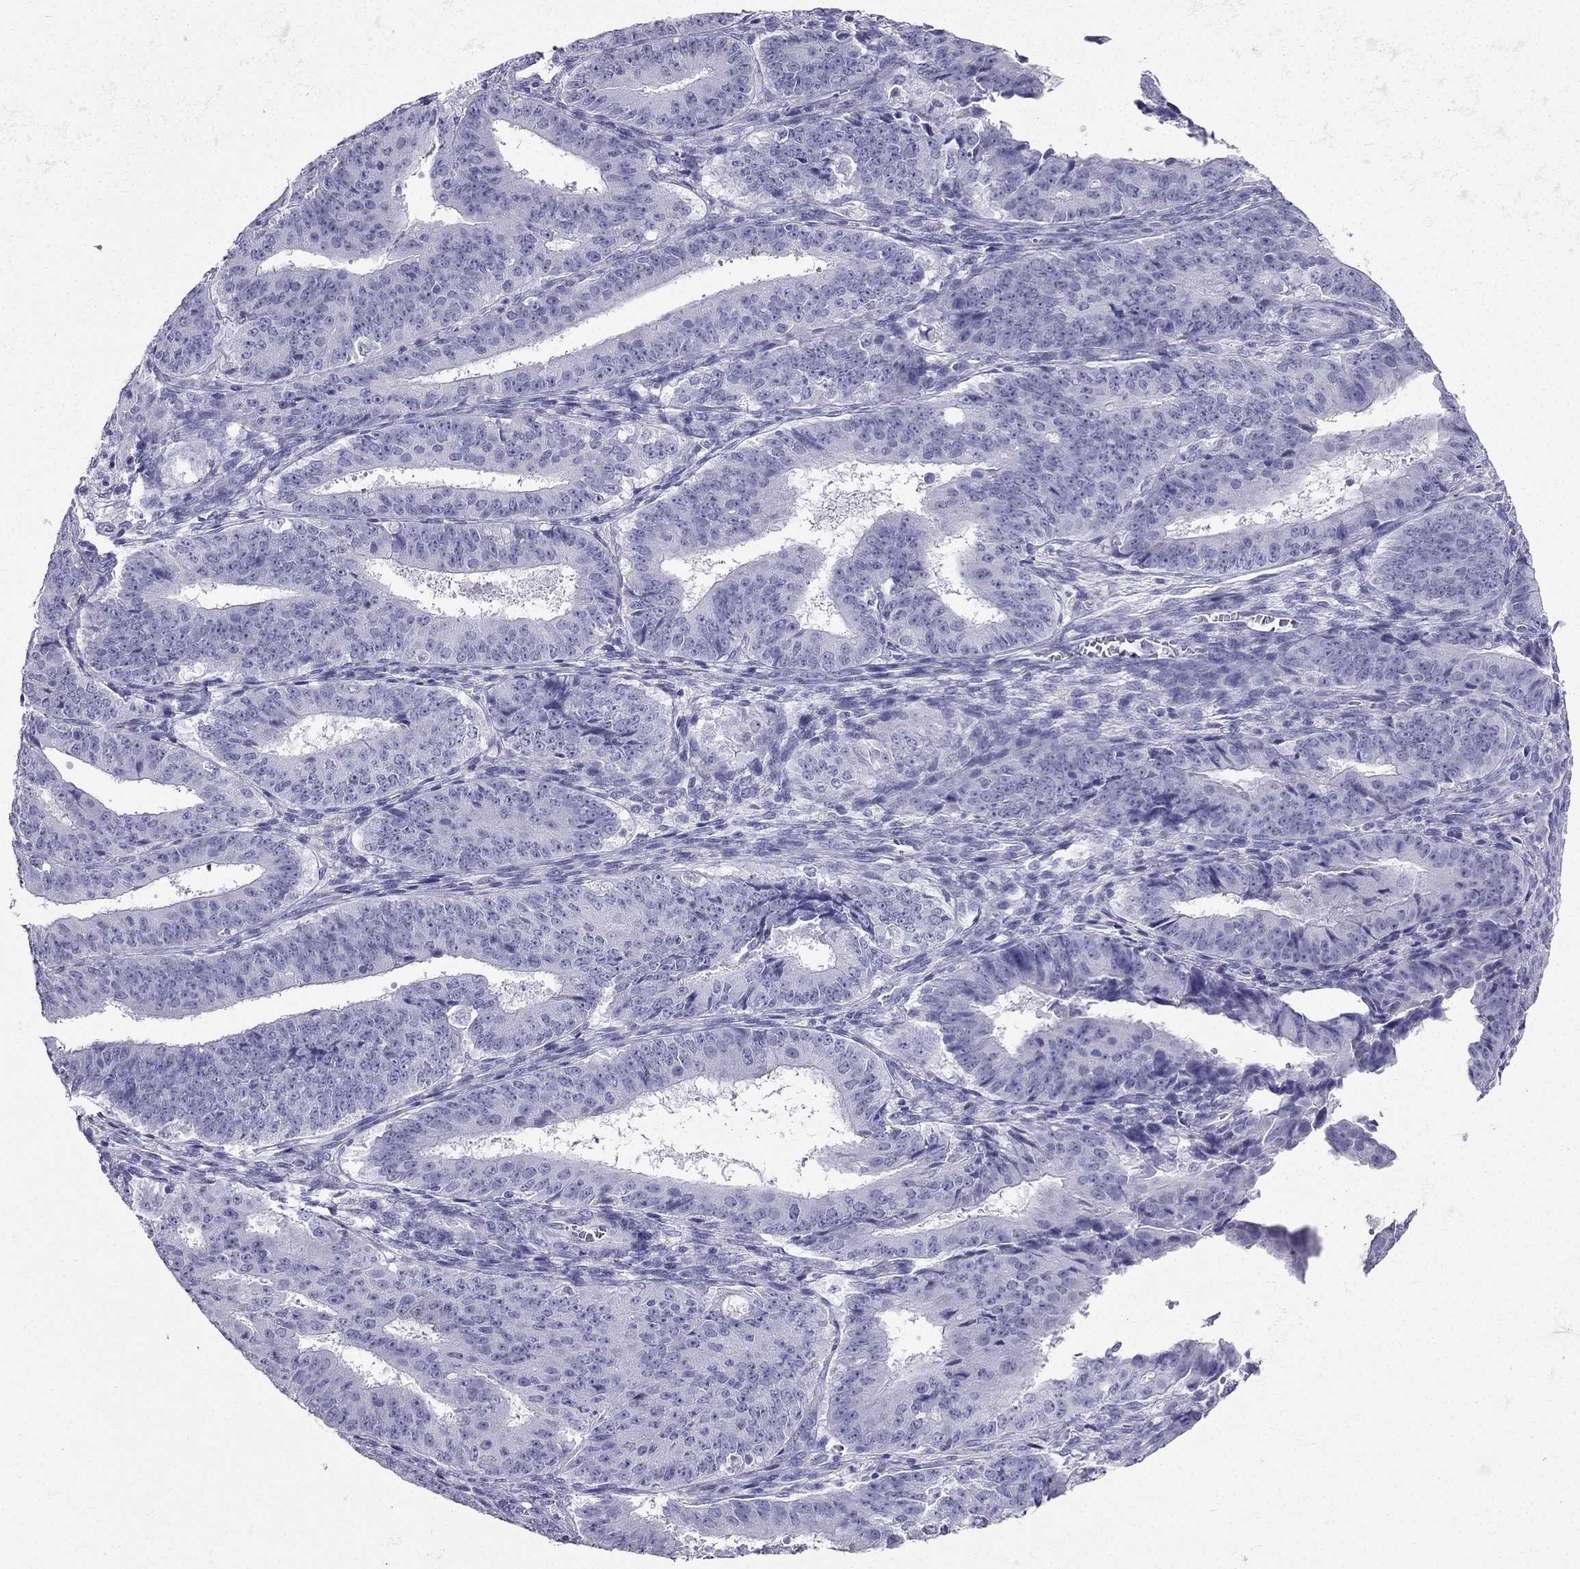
{"staining": {"intensity": "negative", "quantity": "none", "location": "none"}, "tissue": "ovarian cancer", "cell_type": "Tumor cells", "image_type": "cancer", "snomed": [{"axis": "morphology", "description": "Carcinoma, endometroid"}, {"axis": "topography", "description": "Ovary"}], "caption": "This is an immunohistochemistry histopathology image of ovarian endometroid carcinoma. There is no positivity in tumor cells.", "gene": "TFF3", "patient": {"sex": "female", "age": 42}}